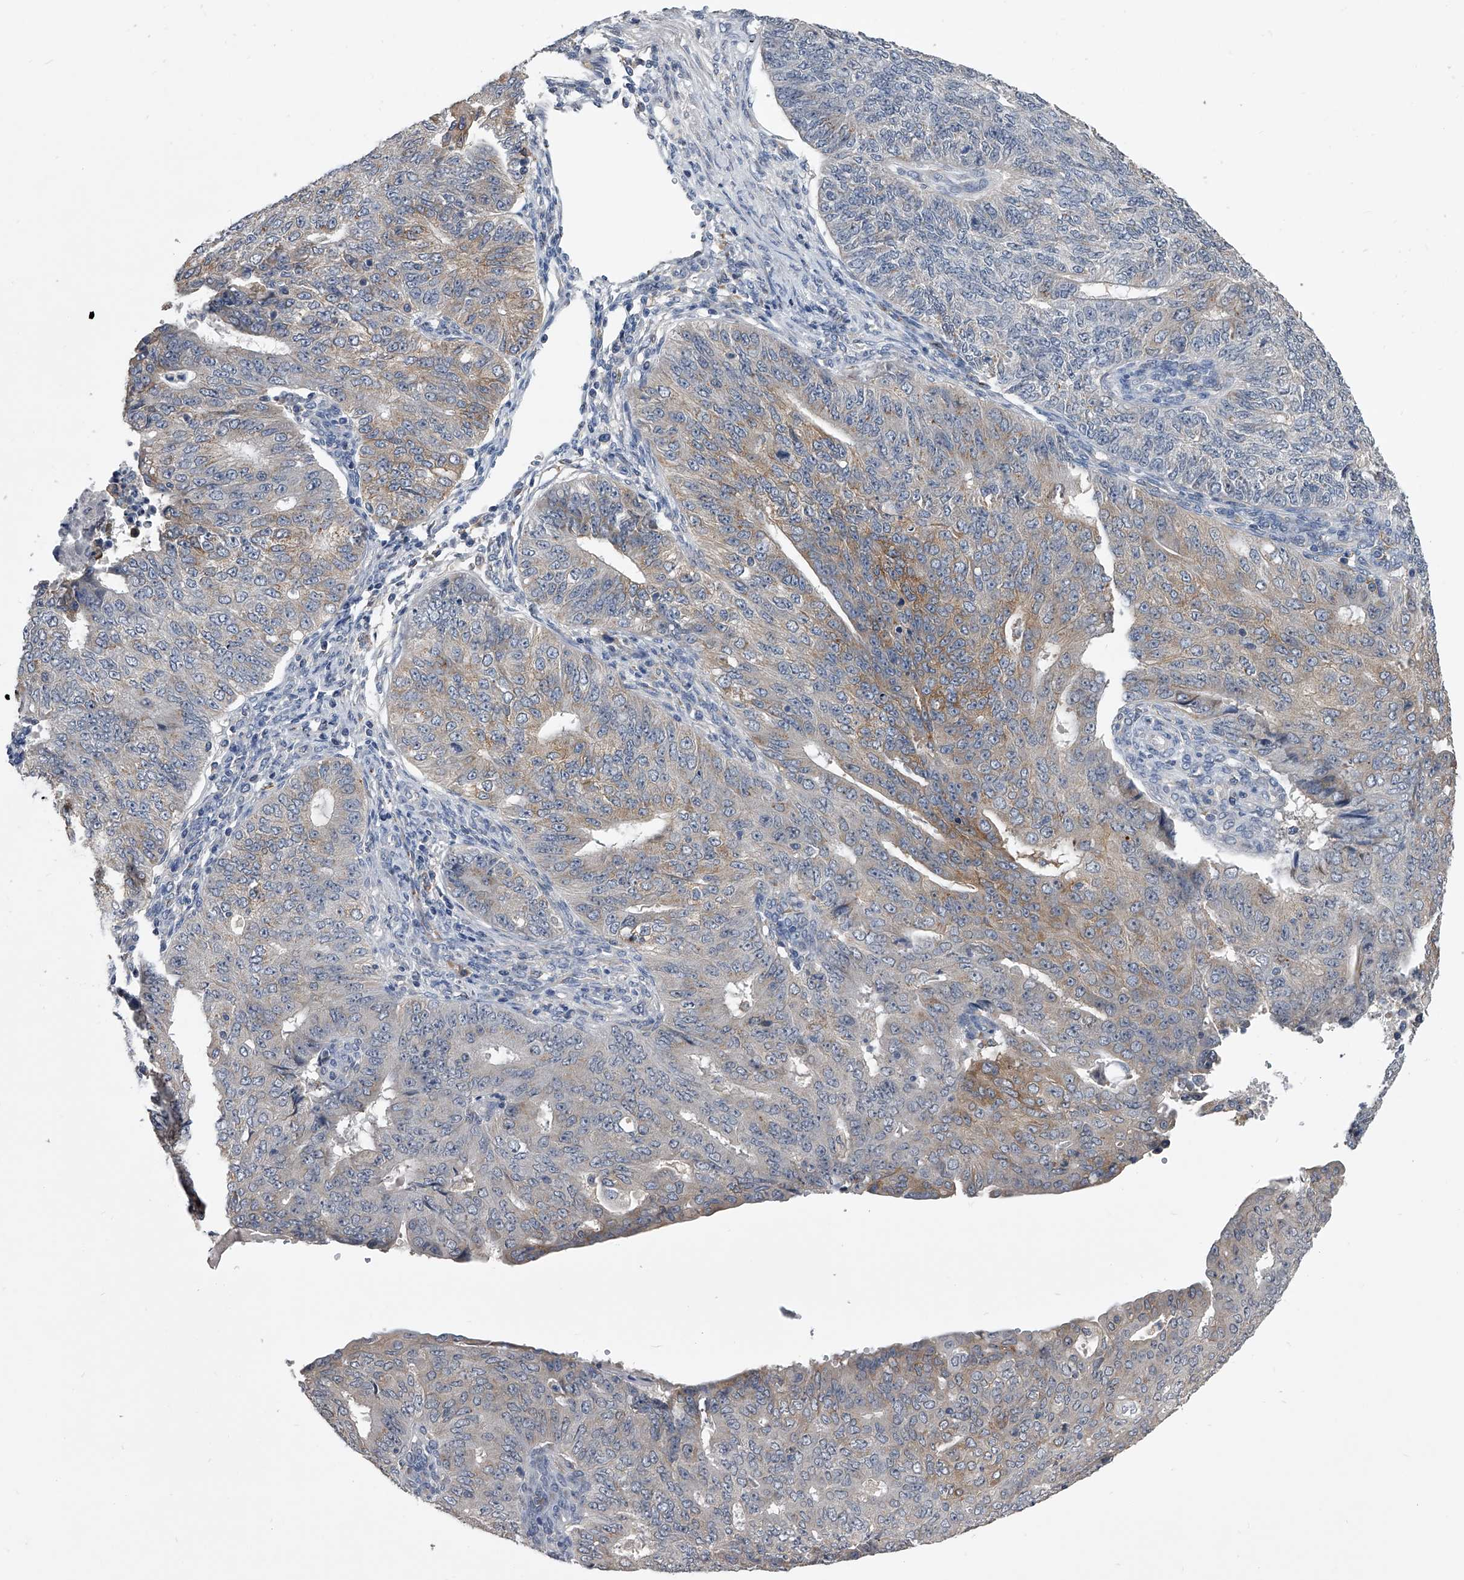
{"staining": {"intensity": "weak", "quantity": "<25%", "location": "cytoplasmic/membranous"}, "tissue": "endometrial cancer", "cell_type": "Tumor cells", "image_type": "cancer", "snomed": [{"axis": "morphology", "description": "Adenocarcinoma, NOS"}, {"axis": "topography", "description": "Endometrium"}], "caption": "There is no significant positivity in tumor cells of endometrial adenocarcinoma.", "gene": "MAP4K3", "patient": {"sex": "female", "age": 32}}